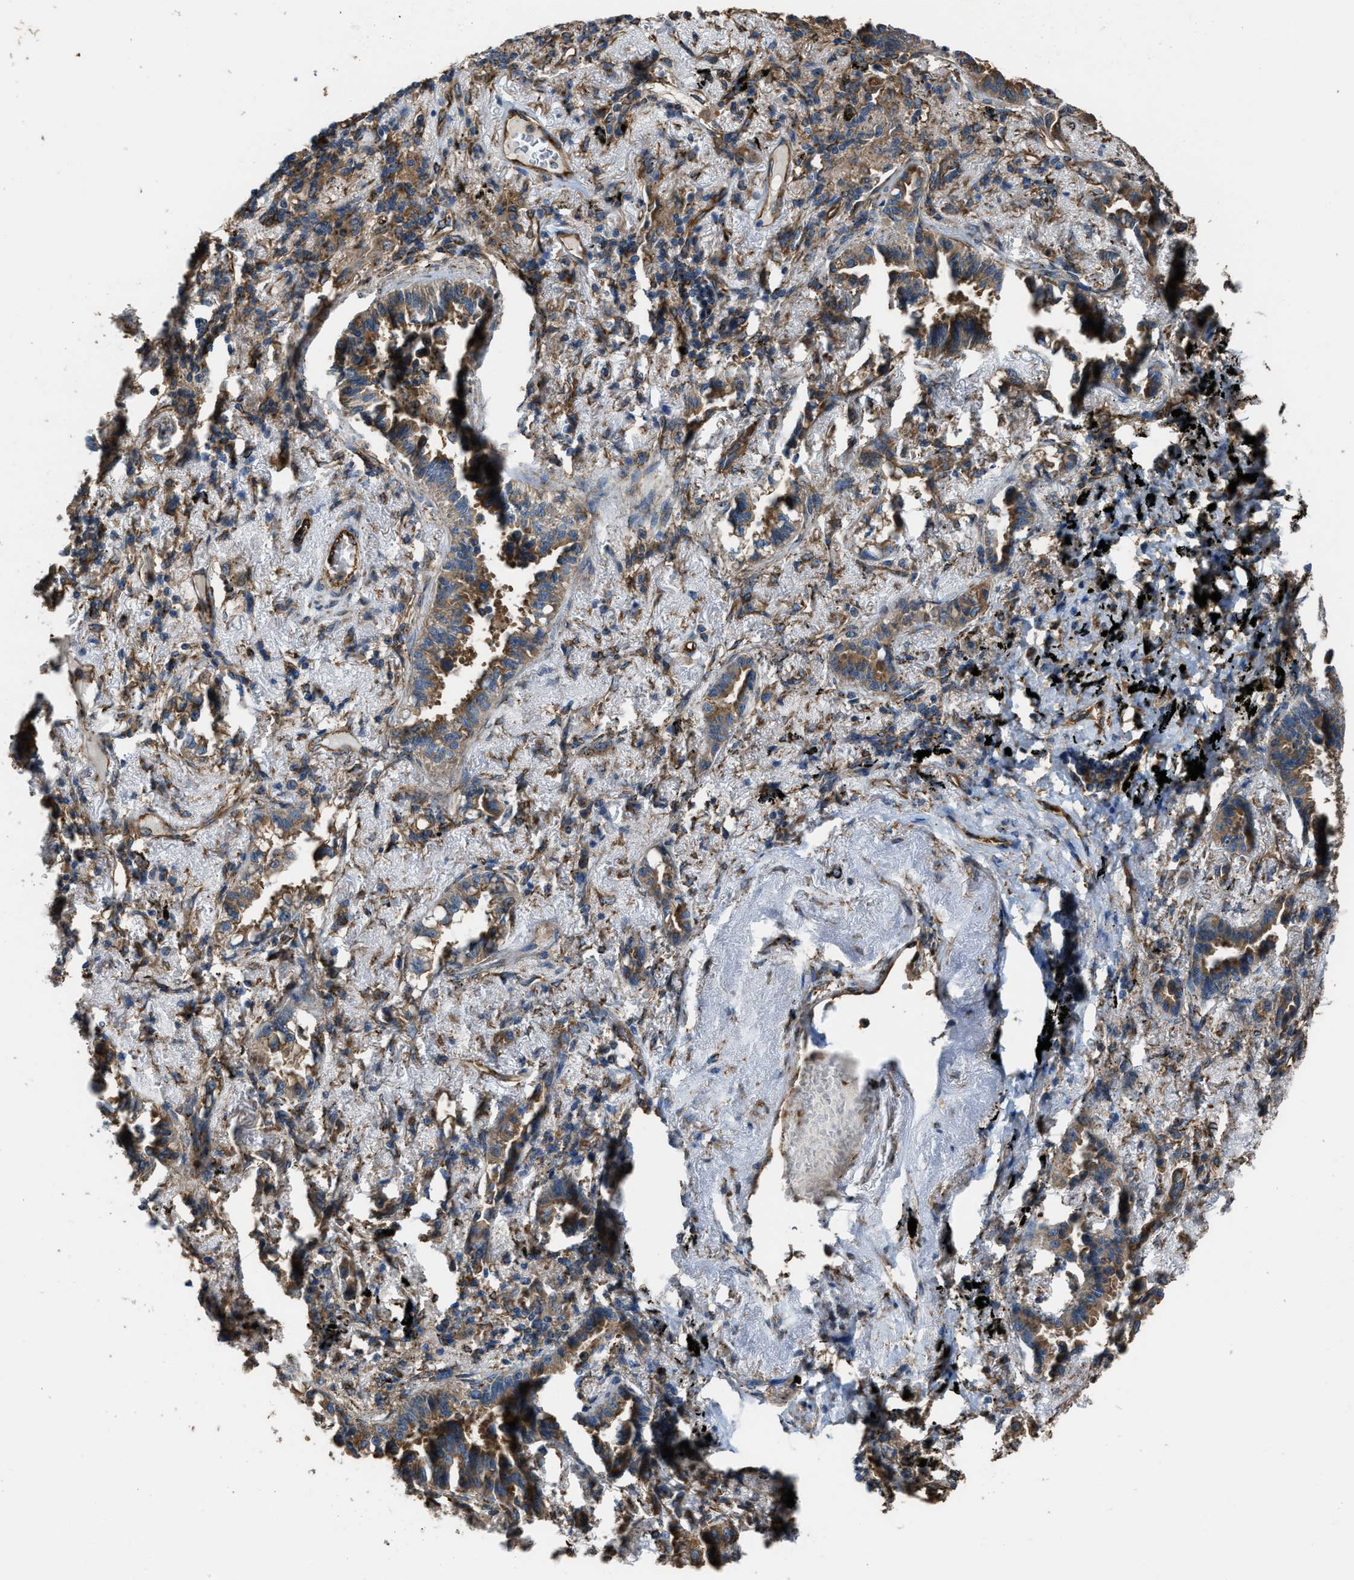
{"staining": {"intensity": "moderate", "quantity": ">75%", "location": "cytoplasmic/membranous"}, "tissue": "lung cancer", "cell_type": "Tumor cells", "image_type": "cancer", "snomed": [{"axis": "morphology", "description": "Adenocarcinoma, NOS"}, {"axis": "topography", "description": "Lung"}], "caption": "A medium amount of moderate cytoplasmic/membranous staining is identified in approximately >75% of tumor cells in lung cancer (adenocarcinoma) tissue.", "gene": "TRPC1", "patient": {"sex": "male", "age": 59}}